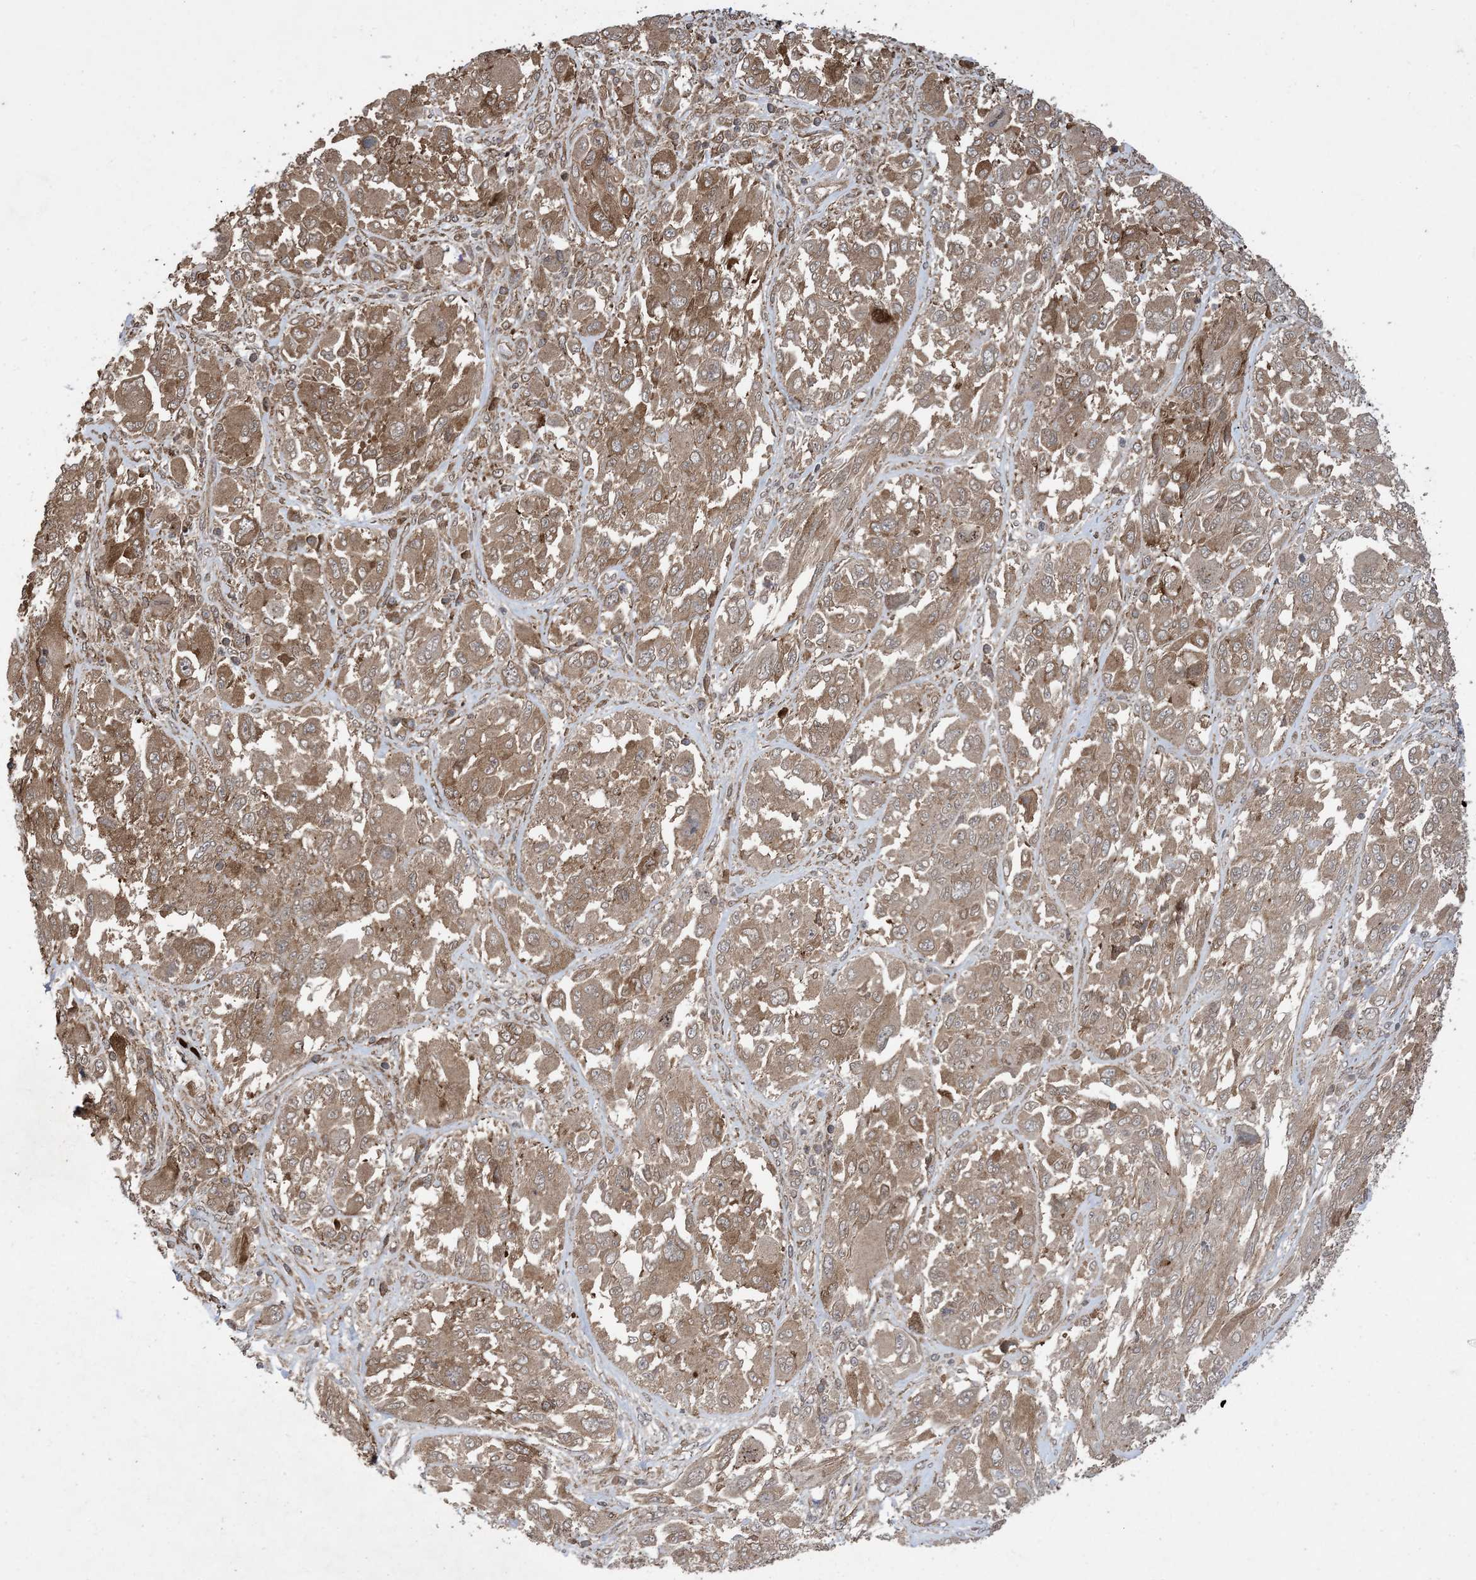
{"staining": {"intensity": "moderate", "quantity": ">75%", "location": "cytoplasmic/membranous"}, "tissue": "melanoma", "cell_type": "Tumor cells", "image_type": "cancer", "snomed": [{"axis": "morphology", "description": "Malignant melanoma, NOS"}, {"axis": "topography", "description": "Skin"}], "caption": "Brown immunohistochemical staining in human malignant melanoma displays moderate cytoplasmic/membranous staining in approximately >75% of tumor cells.", "gene": "ZNF511", "patient": {"sex": "female", "age": 91}}